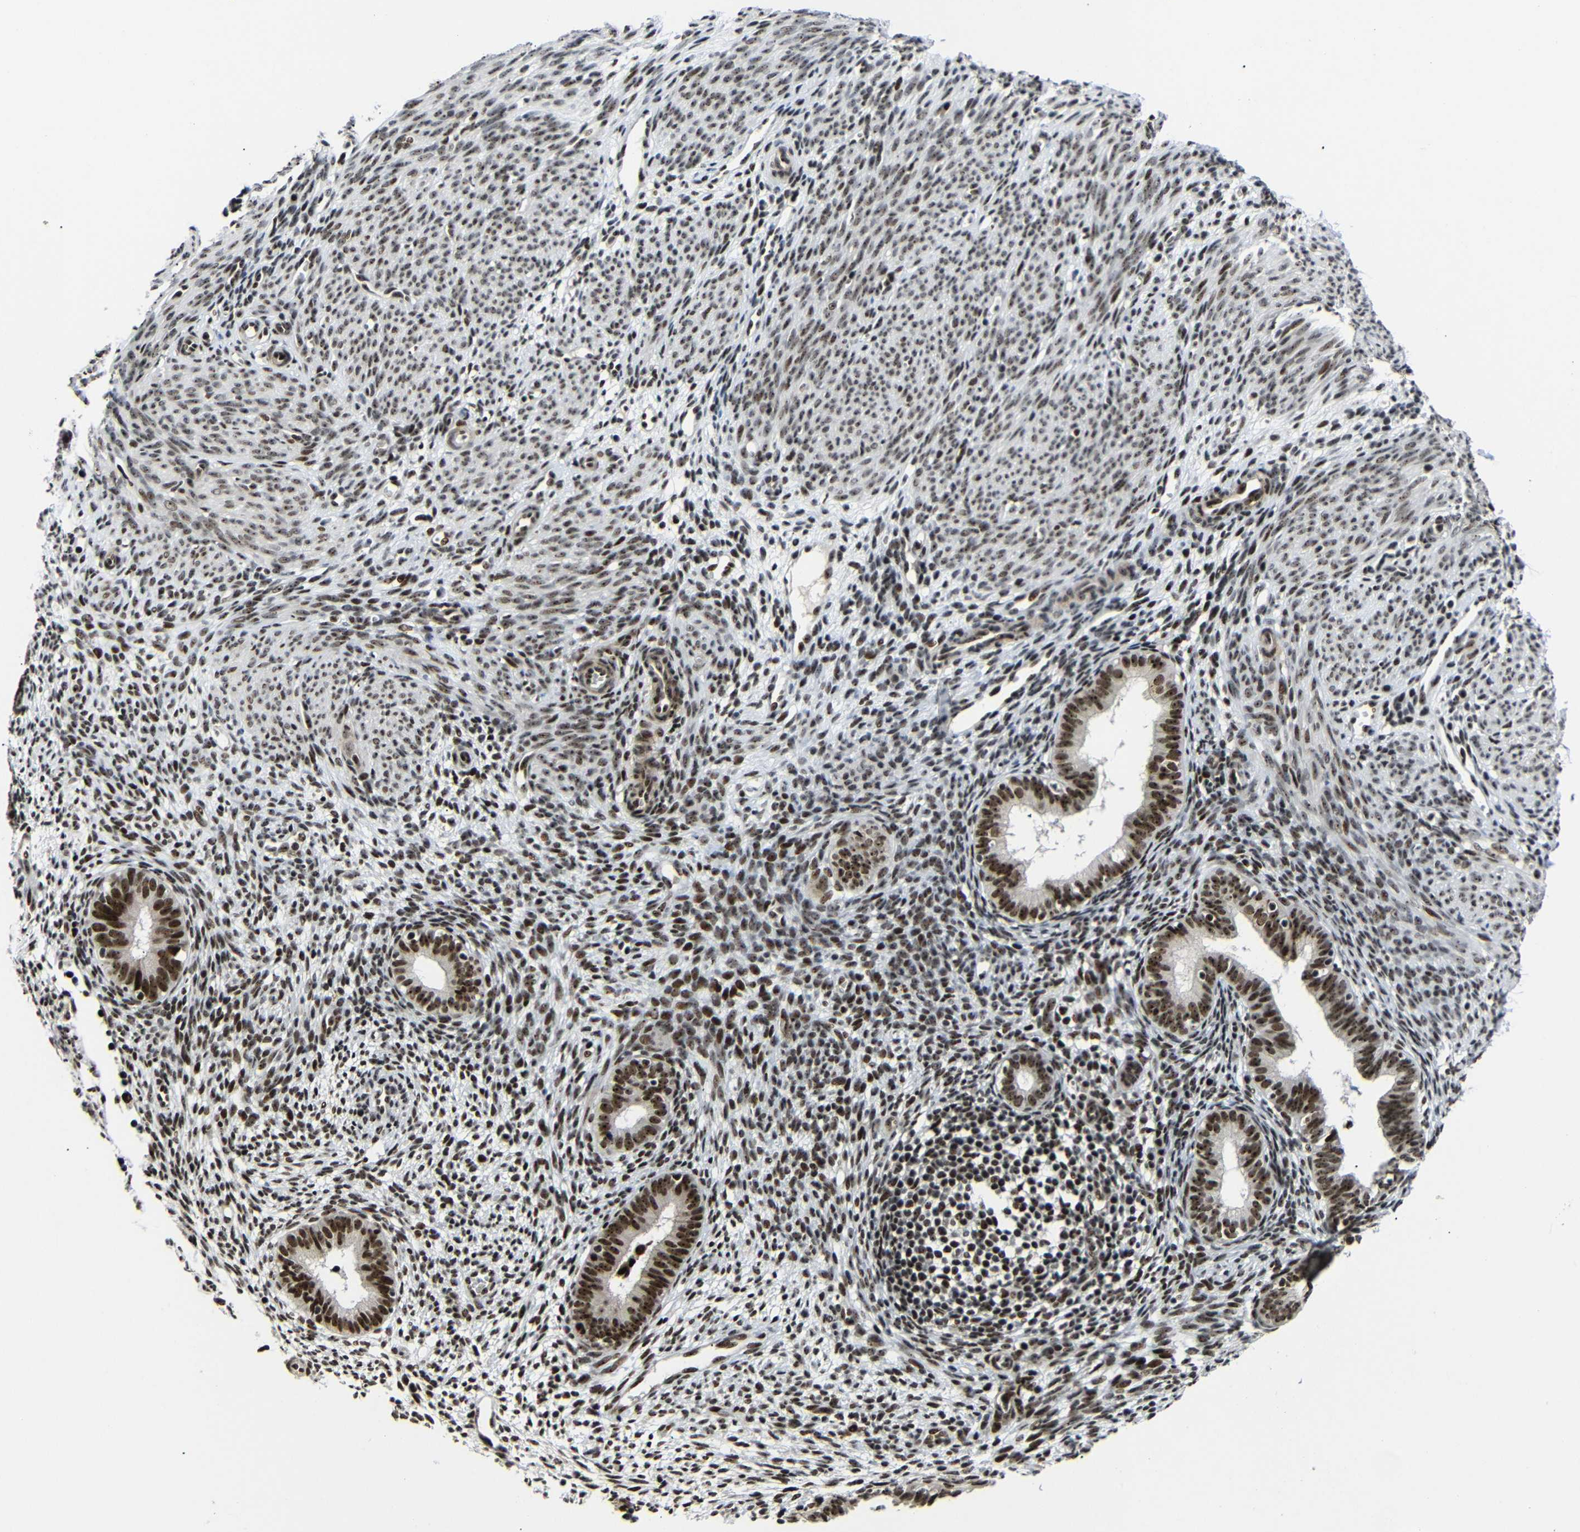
{"staining": {"intensity": "strong", "quantity": "25%-75%", "location": "nuclear"}, "tissue": "endometrium", "cell_type": "Cells in endometrial stroma", "image_type": "normal", "snomed": [{"axis": "morphology", "description": "Normal tissue, NOS"}, {"axis": "morphology", "description": "Adenocarcinoma, NOS"}, {"axis": "topography", "description": "Endometrium"}, {"axis": "topography", "description": "Ovary"}], "caption": "The image demonstrates a brown stain indicating the presence of a protein in the nuclear of cells in endometrial stroma in endometrium. (DAB (3,3'-diaminobenzidine) IHC, brown staining for protein, blue staining for nuclei).", "gene": "SETDB2", "patient": {"sex": "female", "age": 68}}